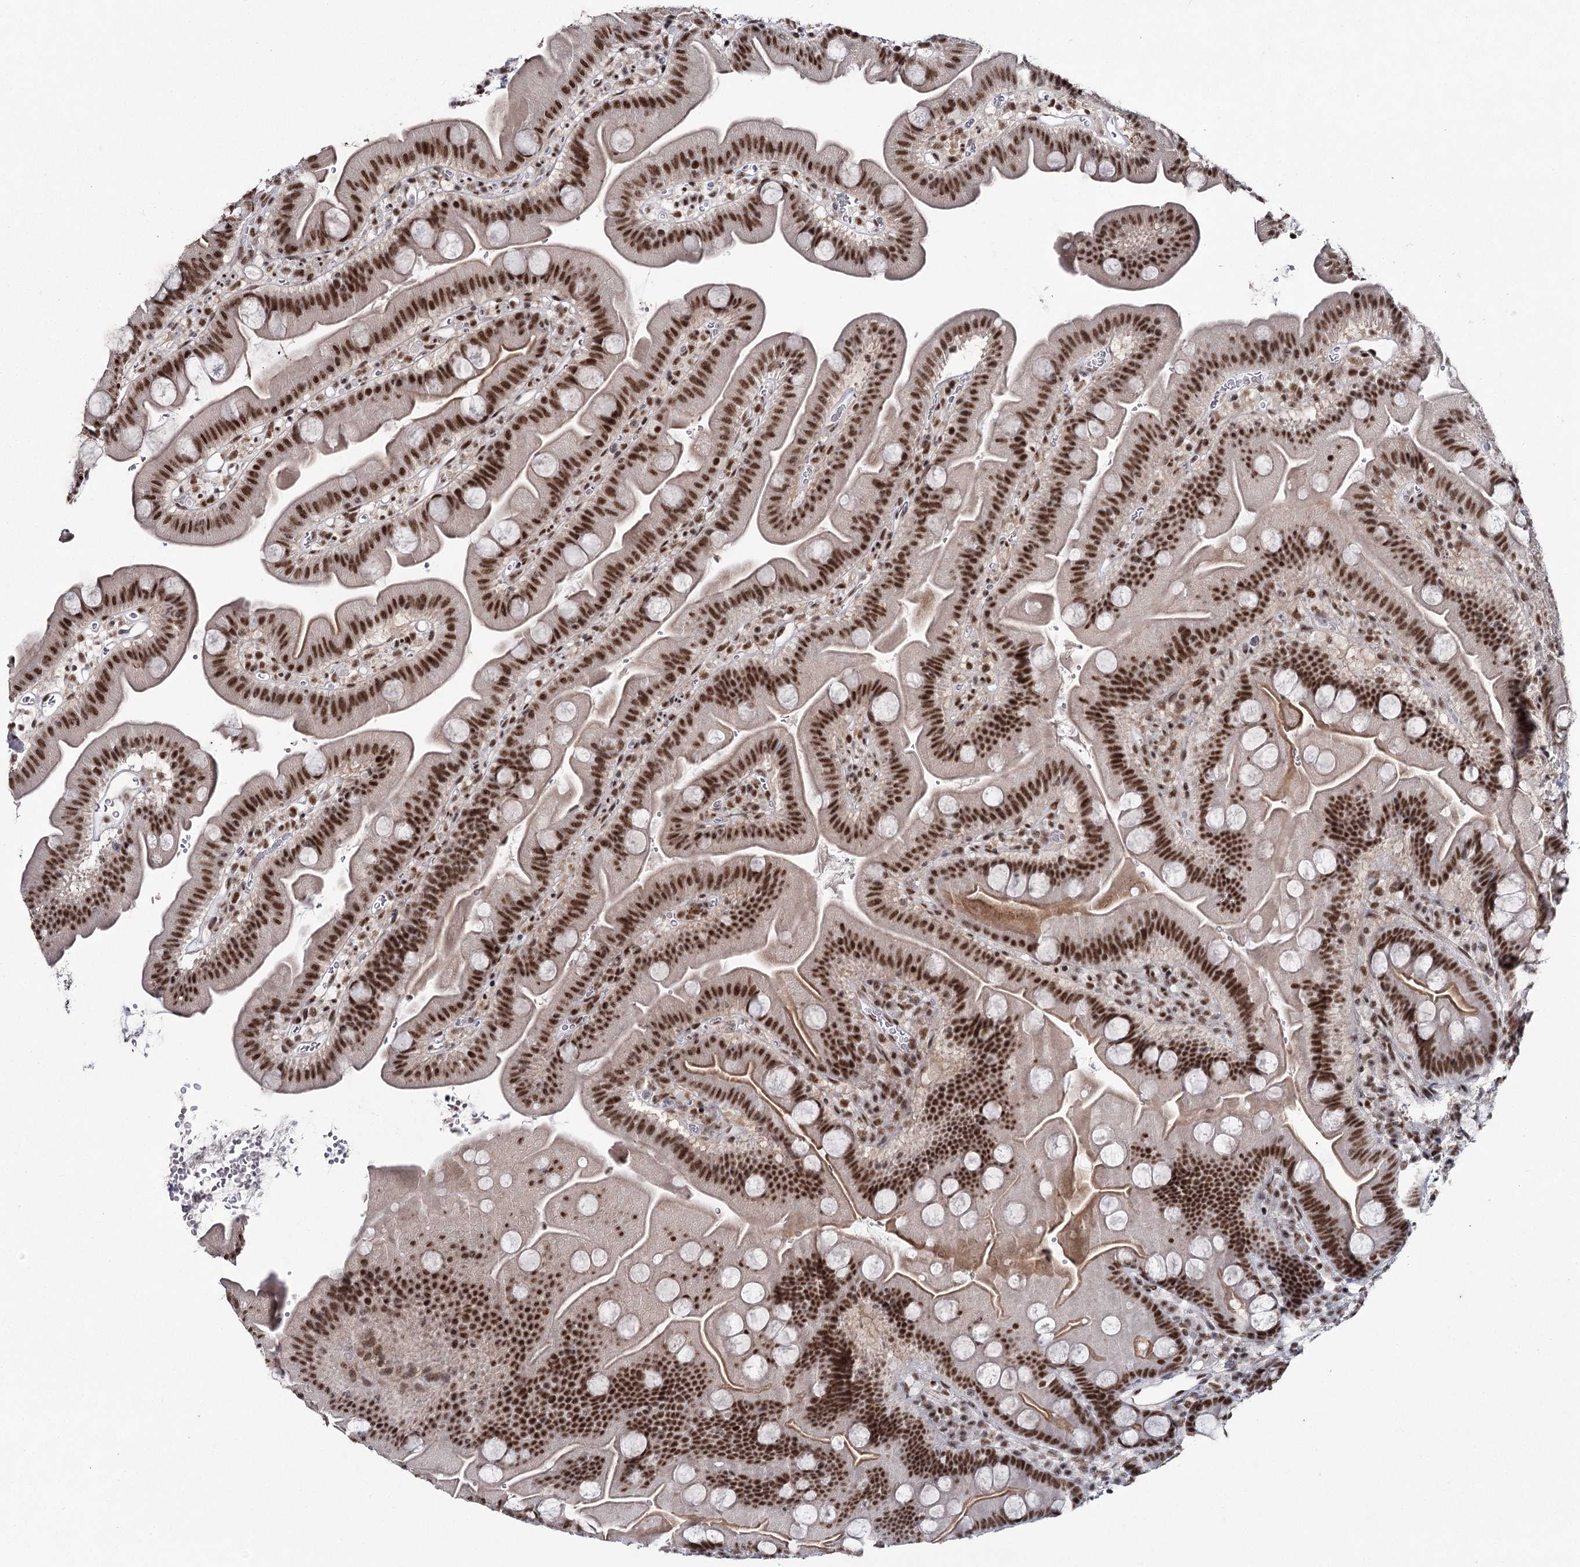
{"staining": {"intensity": "strong", "quantity": ">75%", "location": "nuclear"}, "tissue": "small intestine", "cell_type": "Glandular cells", "image_type": "normal", "snomed": [{"axis": "morphology", "description": "Normal tissue, NOS"}, {"axis": "topography", "description": "Small intestine"}], "caption": "Protein staining displays strong nuclear expression in approximately >75% of glandular cells in normal small intestine.", "gene": "SCAF8", "patient": {"sex": "female", "age": 68}}